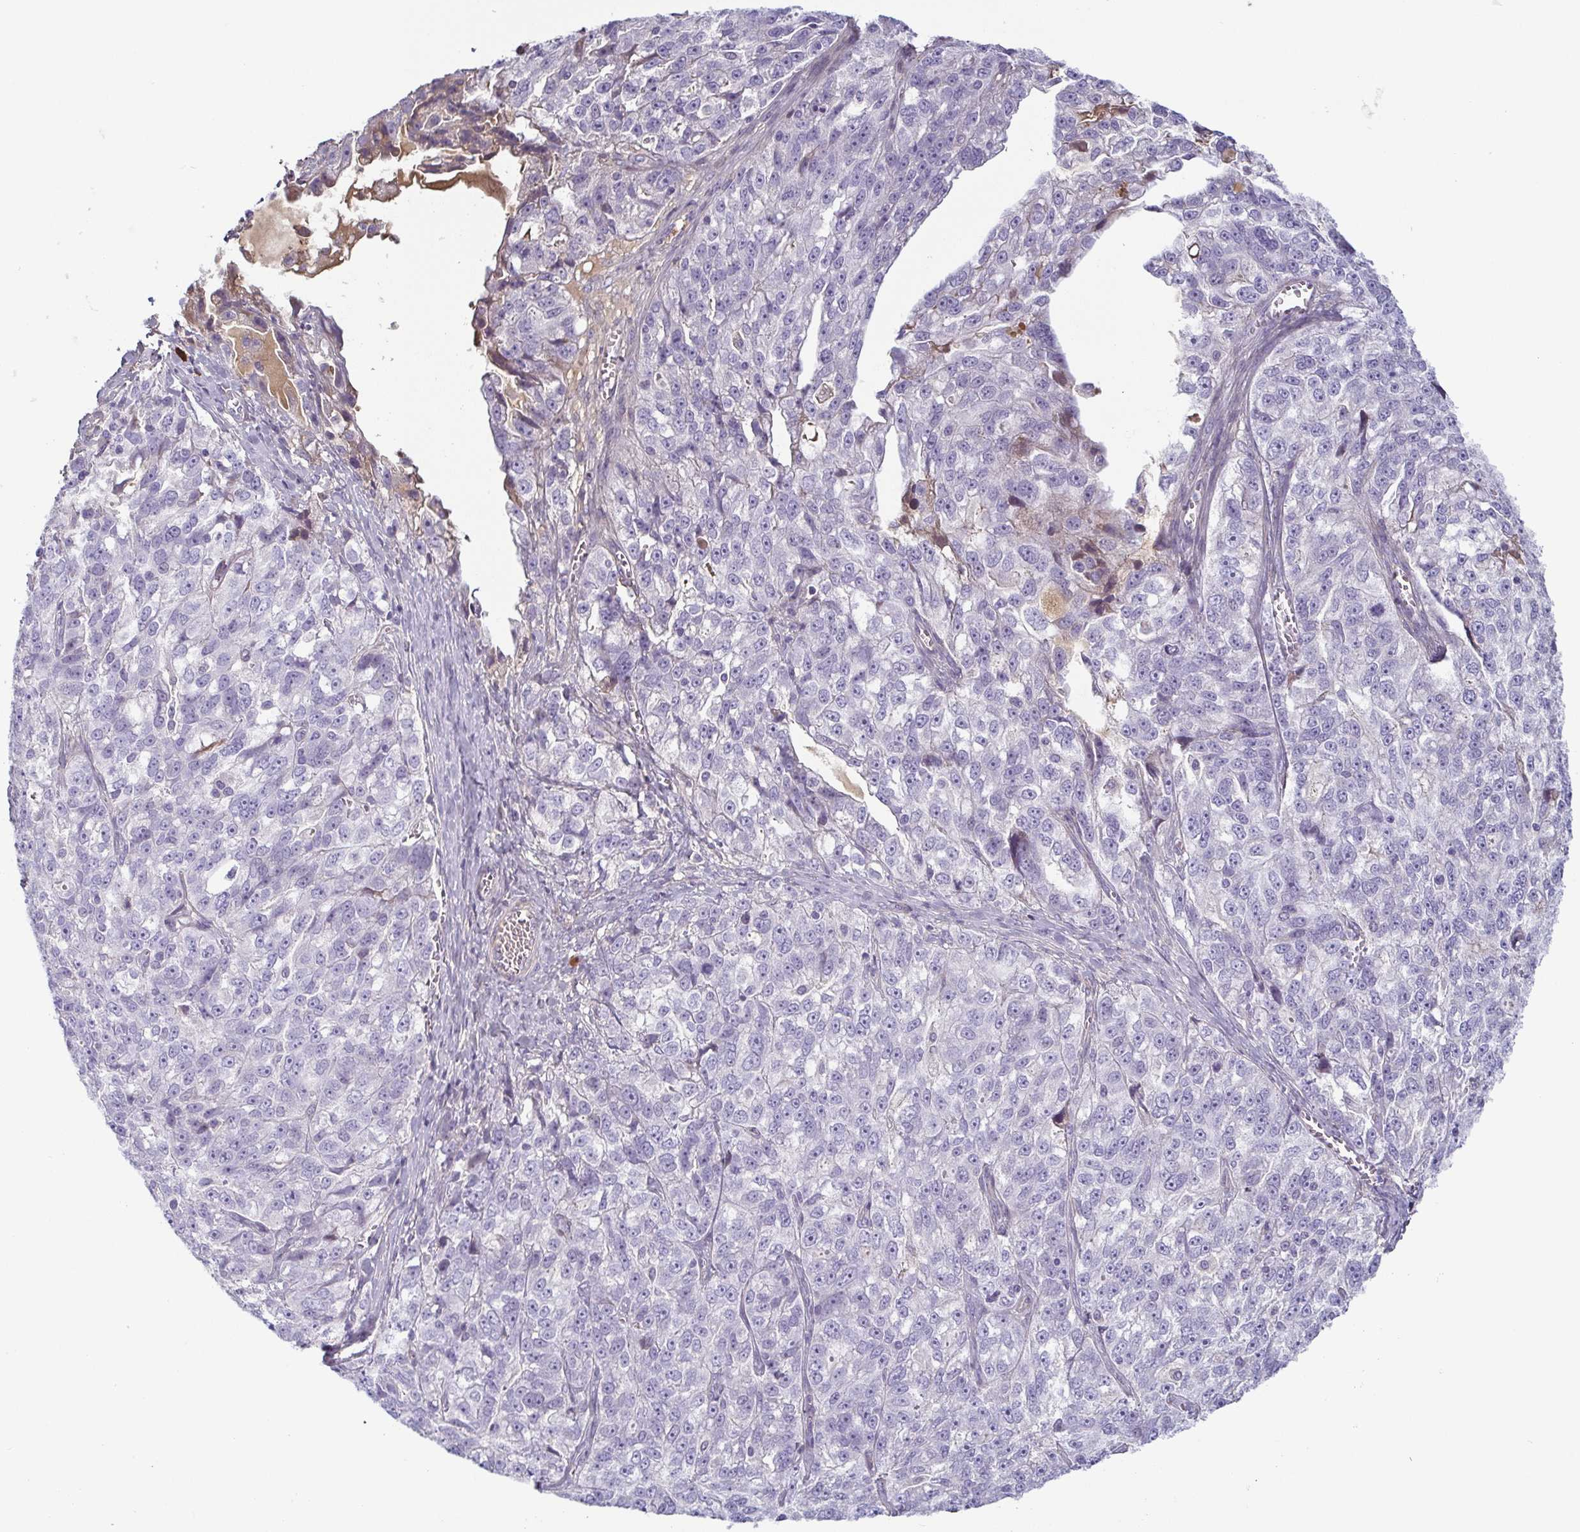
{"staining": {"intensity": "negative", "quantity": "none", "location": "none"}, "tissue": "ovarian cancer", "cell_type": "Tumor cells", "image_type": "cancer", "snomed": [{"axis": "morphology", "description": "Cystadenocarcinoma, serous, NOS"}, {"axis": "topography", "description": "Ovary"}], "caption": "Ovarian serous cystadenocarcinoma was stained to show a protein in brown. There is no significant expression in tumor cells.", "gene": "ECM1", "patient": {"sex": "female", "age": 51}}